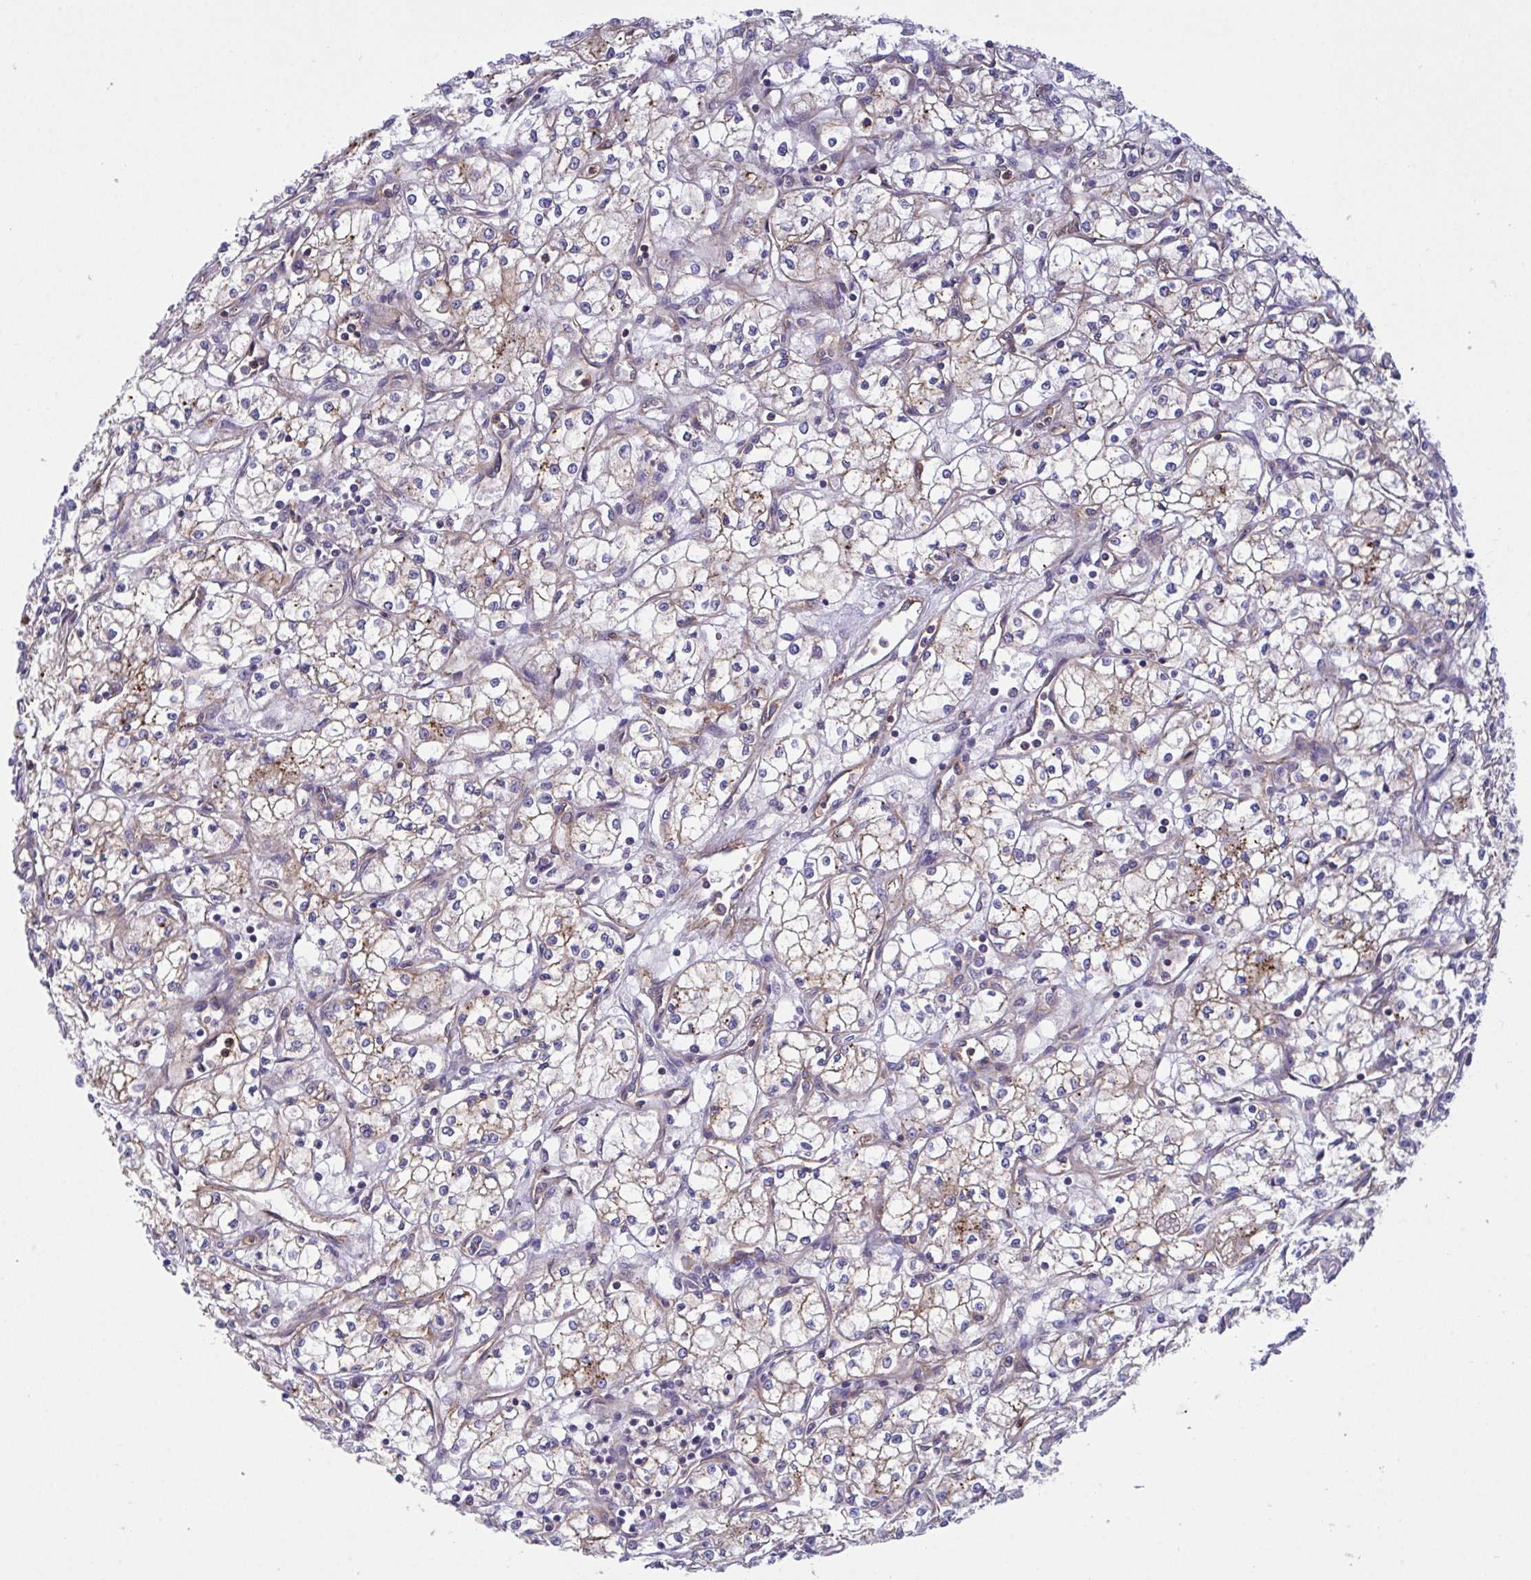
{"staining": {"intensity": "weak", "quantity": "25%-75%", "location": "cytoplasmic/membranous"}, "tissue": "renal cancer", "cell_type": "Tumor cells", "image_type": "cancer", "snomed": [{"axis": "morphology", "description": "Adenocarcinoma, NOS"}, {"axis": "topography", "description": "Kidney"}], "caption": "Protein analysis of renal cancer (adenocarcinoma) tissue exhibits weak cytoplasmic/membranous positivity in about 25%-75% of tumor cells.", "gene": "C4orf36", "patient": {"sex": "male", "age": 59}}